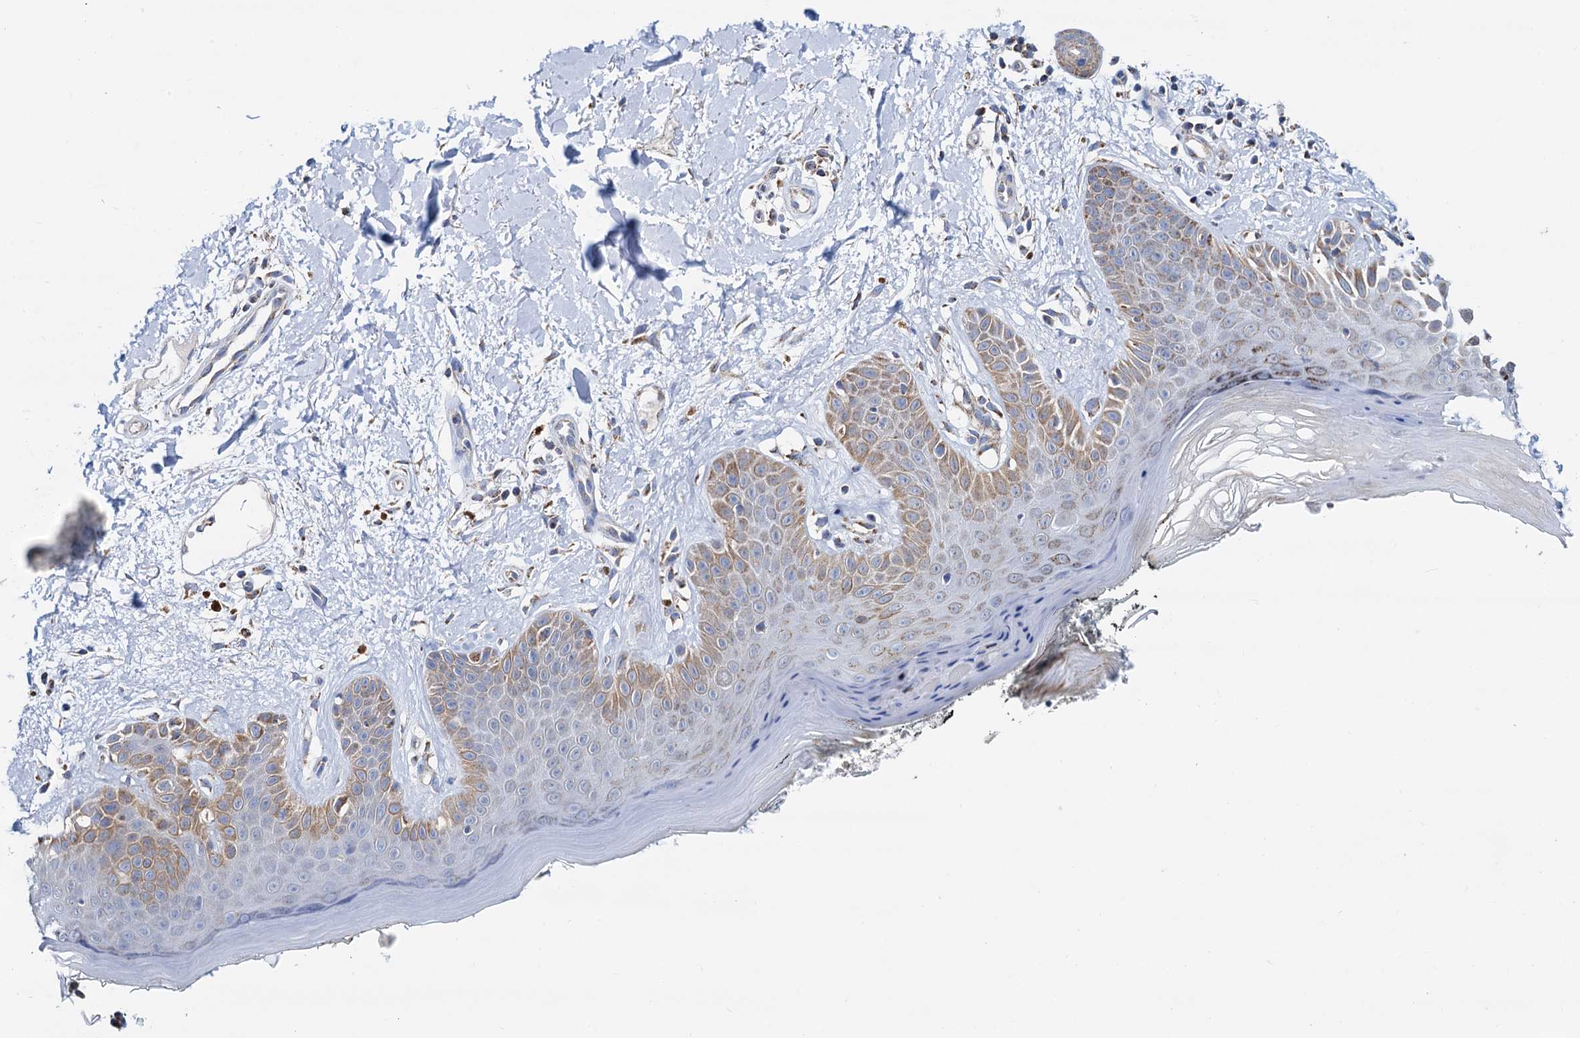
{"staining": {"intensity": "negative", "quantity": "none", "location": "none"}, "tissue": "skin", "cell_type": "Fibroblasts", "image_type": "normal", "snomed": [{"axis": "morphology", "description": "Normal tissue, NOS"}, {"axis": "topography", "description": "Skin"}], "caption": "High power microscopy image of an immunohistochemistry photomicrograph of unremarkable skin, revealing no significant staining in fibroblasts.", "gene": "C2CD3", "patient": {"sex": "female", "age": 64}}